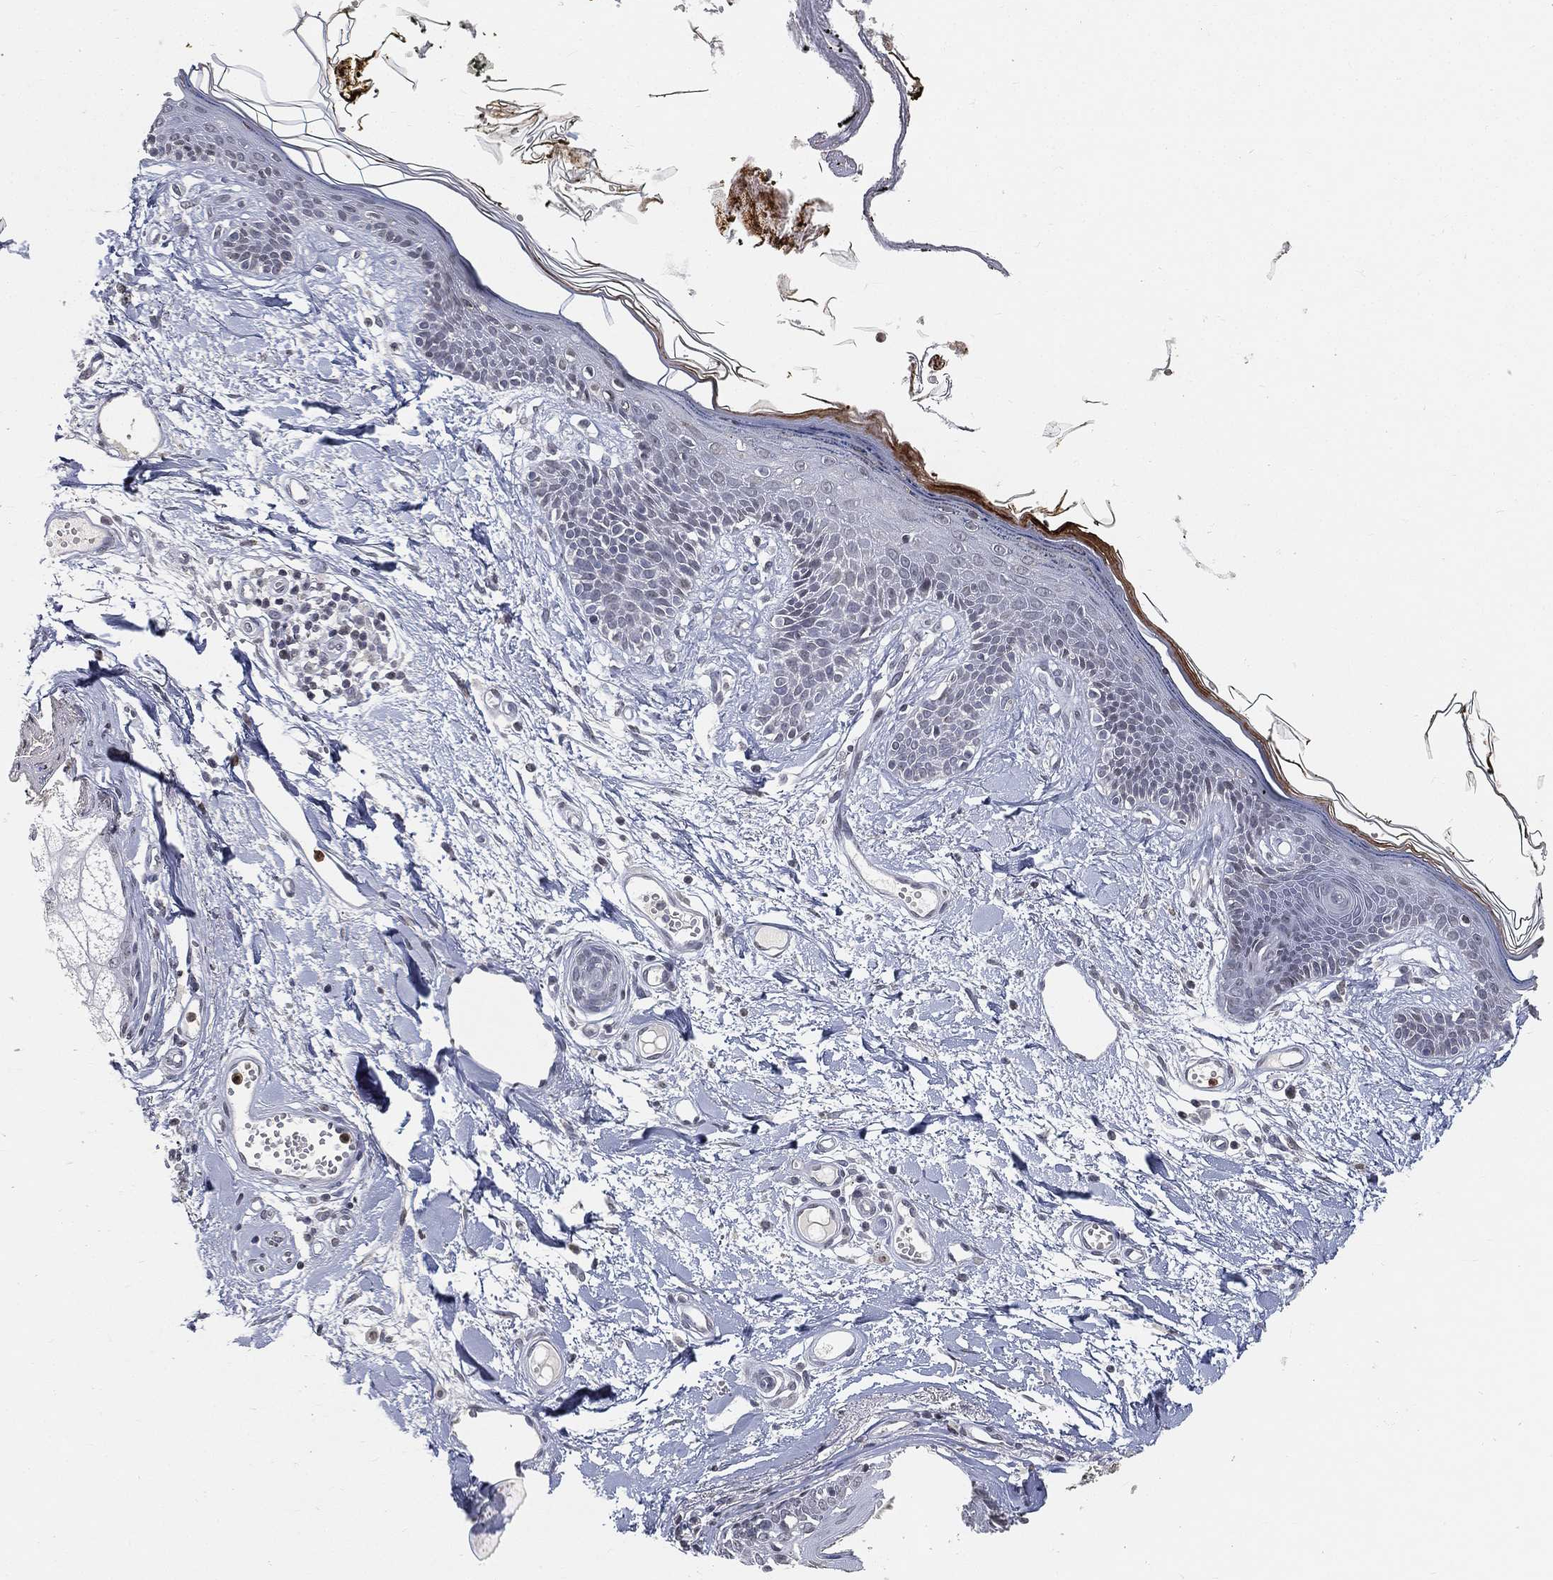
{"staining": {"intensity": "negative", "quantity": "none", "location": "none"}, "tissue": "skin", "cell_type": "Fibroblasts", "image_type": "normal", "snomed": [{"axis": "morphology", "description": "Normal tissue, NOS"}, {"axis": "topography", "description": "Skin"}], "caption": "IHC of unremarkable human skin displays no positivity in fibroblasts. (DAB (3,3'-diaminobenzidine) immunohistochemistry (IHC) visualized using brightfield microscopy, high magnification).", "gene": "ARG1", "patient": {"sex": "male", "age": 76}}